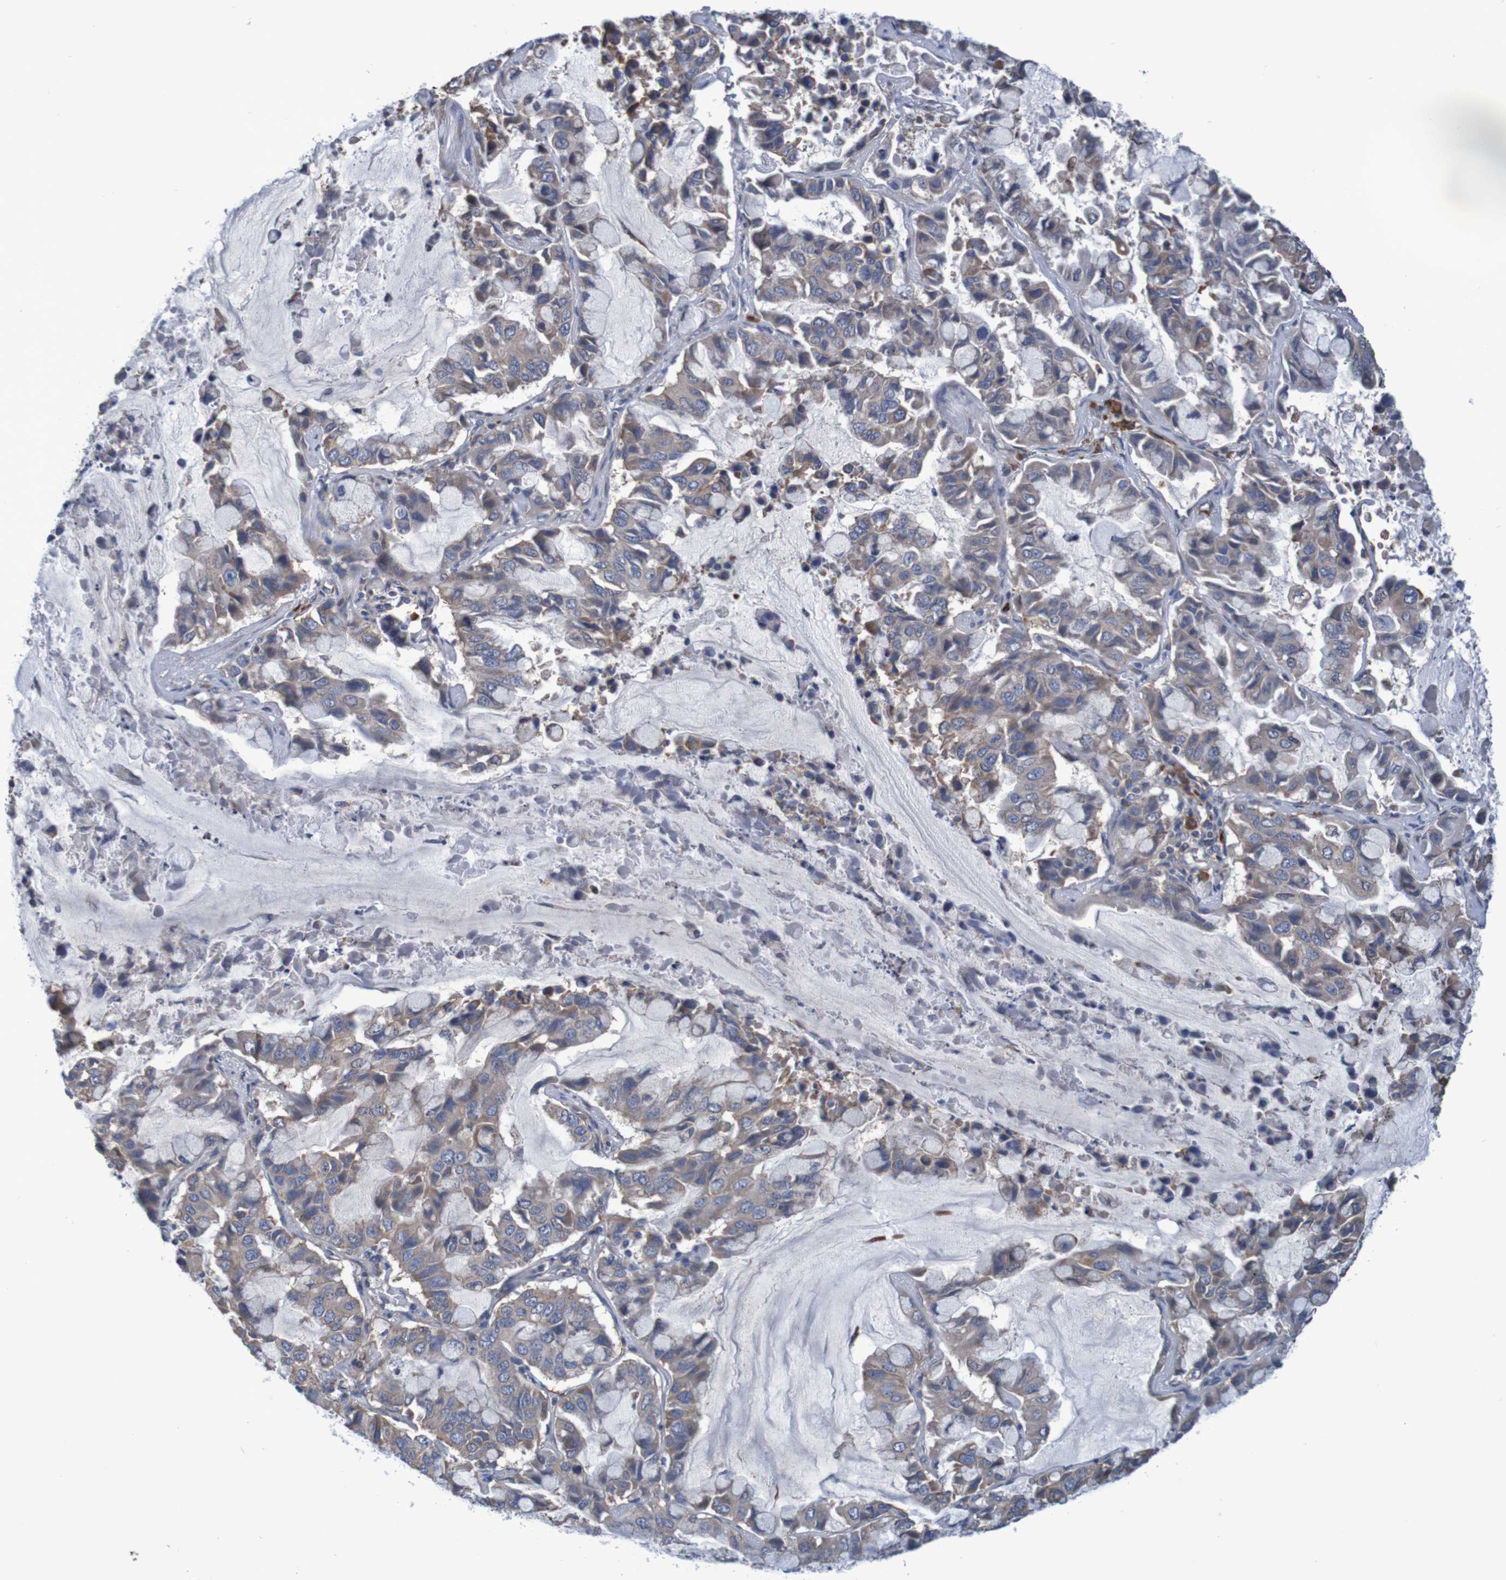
{"staining": {"intensity": "weak", "quantity": ">75%", "location": "cytoplasmic/membranous"}, "tissue": "lung cancer", "cell_type": "Tumor cells", "image_type": "cancer", "snomed": [{"axis": "morphology", "description": "Adenocarcinoma, NOS"}, {"axis": "topography", "description": "Lung"}], "caption": "Lung adenocarcinoma stained with DAB (3,3'-diaminobenzidine) IHC reveals low levels of weak cytoplasmic/membranous positivity in approximately >75% of tumor cells. (Stains: DAB (3,3'-diaminobenzidine) in brown, nuclei in blue, Microscopy: brightfield microscopy at high magnification).", "gene": "CLDN18", "patient": {"sex": "male", "age": 64}}